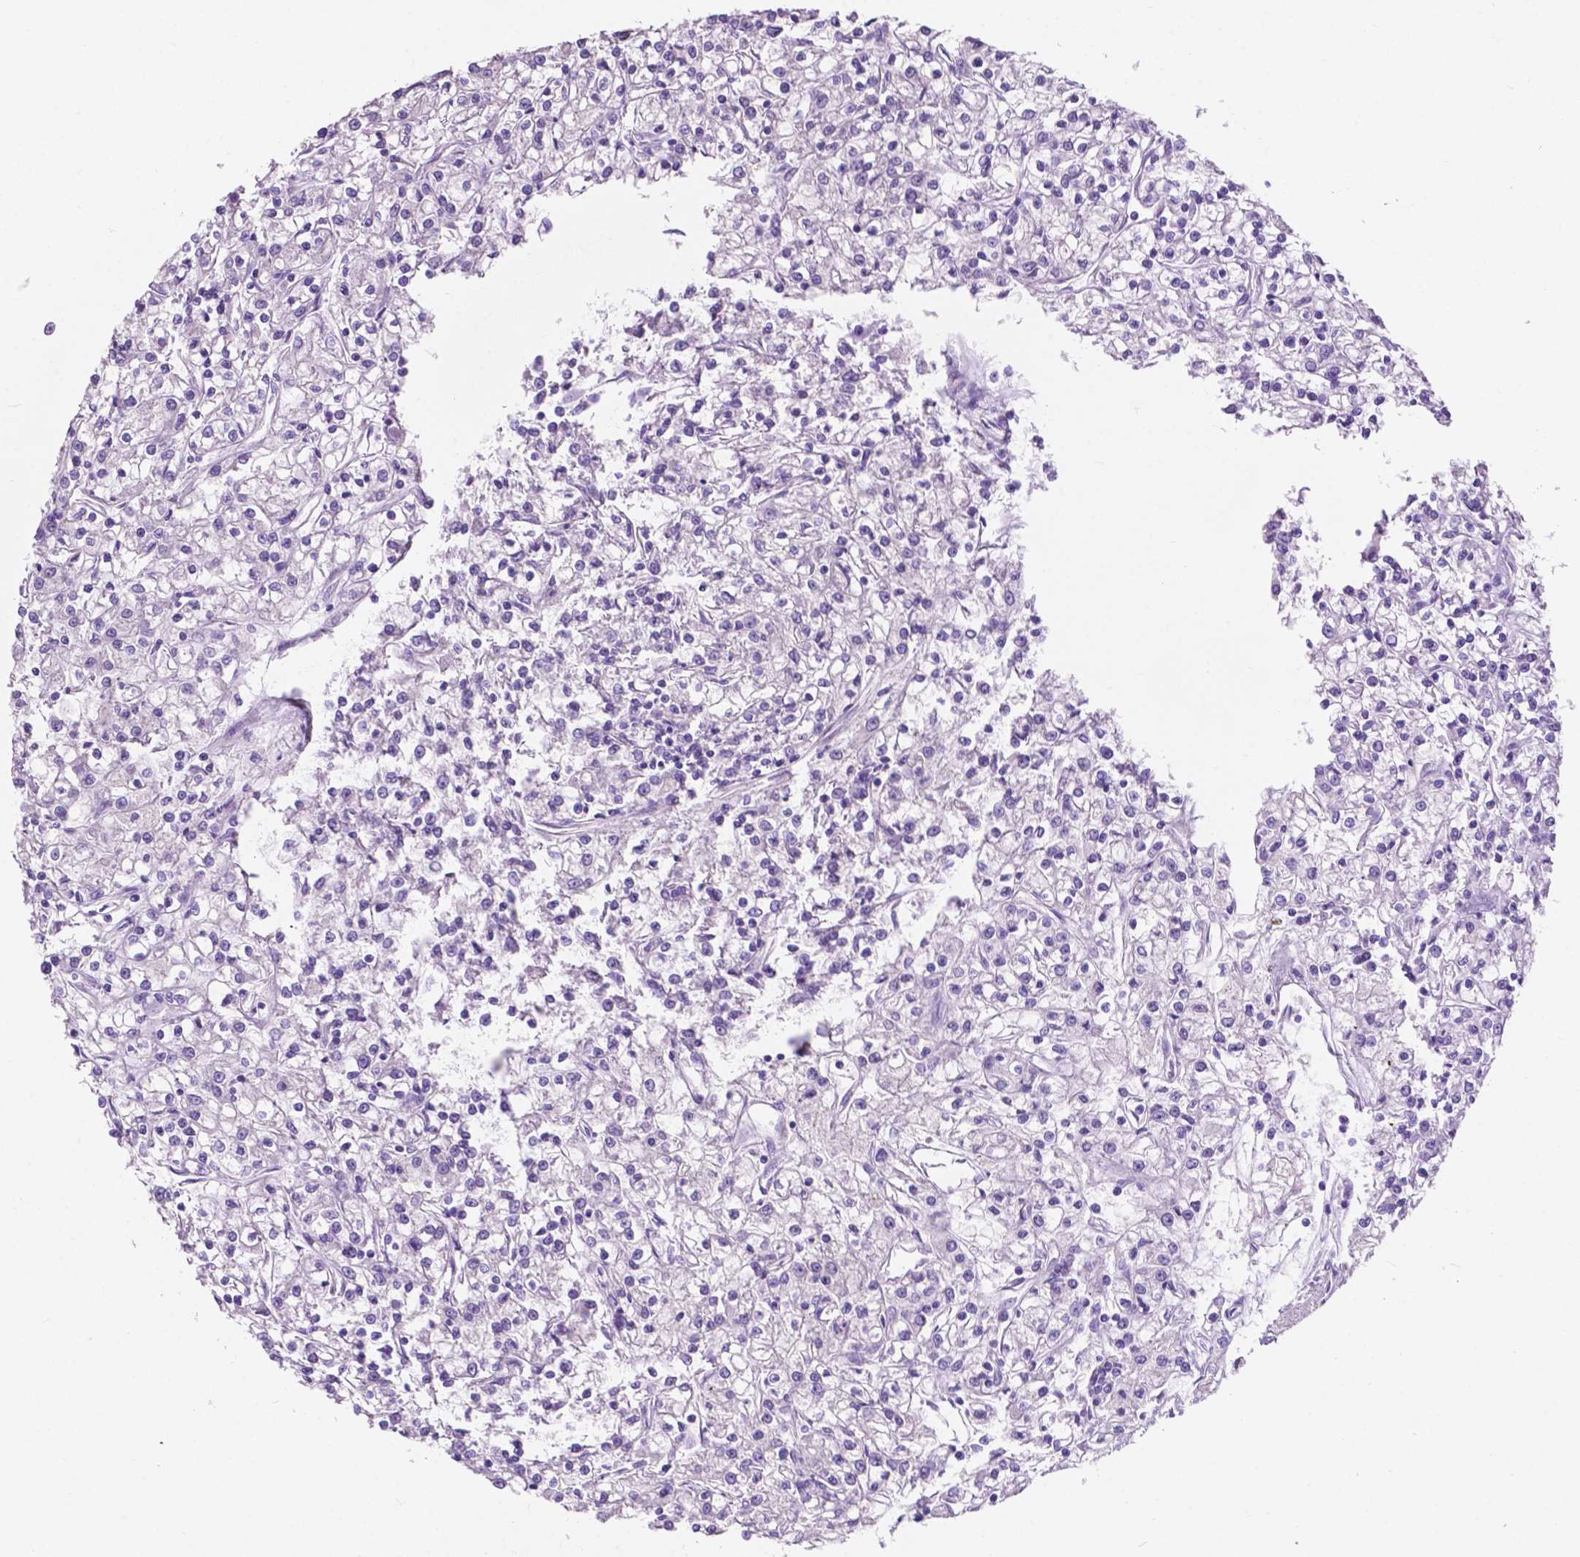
{"staining": {"intensity": "negative", "quantity": "none", "location": "none"}, "tissue": "renal cancer", "cell_type": "Tumor cells", "image_type": "cancer", "snomed": [{"axis": "morphology", "description": "Adenocarcinoma, NOS"}, {"axis": "topography", "description": "Kidney"}], "caption": "DAB (3,3'-diaminobenzidine) immunohistochemical staining of human renal adenocarcinoma displays no significant staining in tumor cells. Brightfield microscopy of immunohistochemistry (IHC) stained with DAB (3,3'-diaminobenzidine) (brown) and hematoxylin (blue), captured at high magnification.", "gene": "CLDN17", "patient": {"sex": "female", "age": 59}}